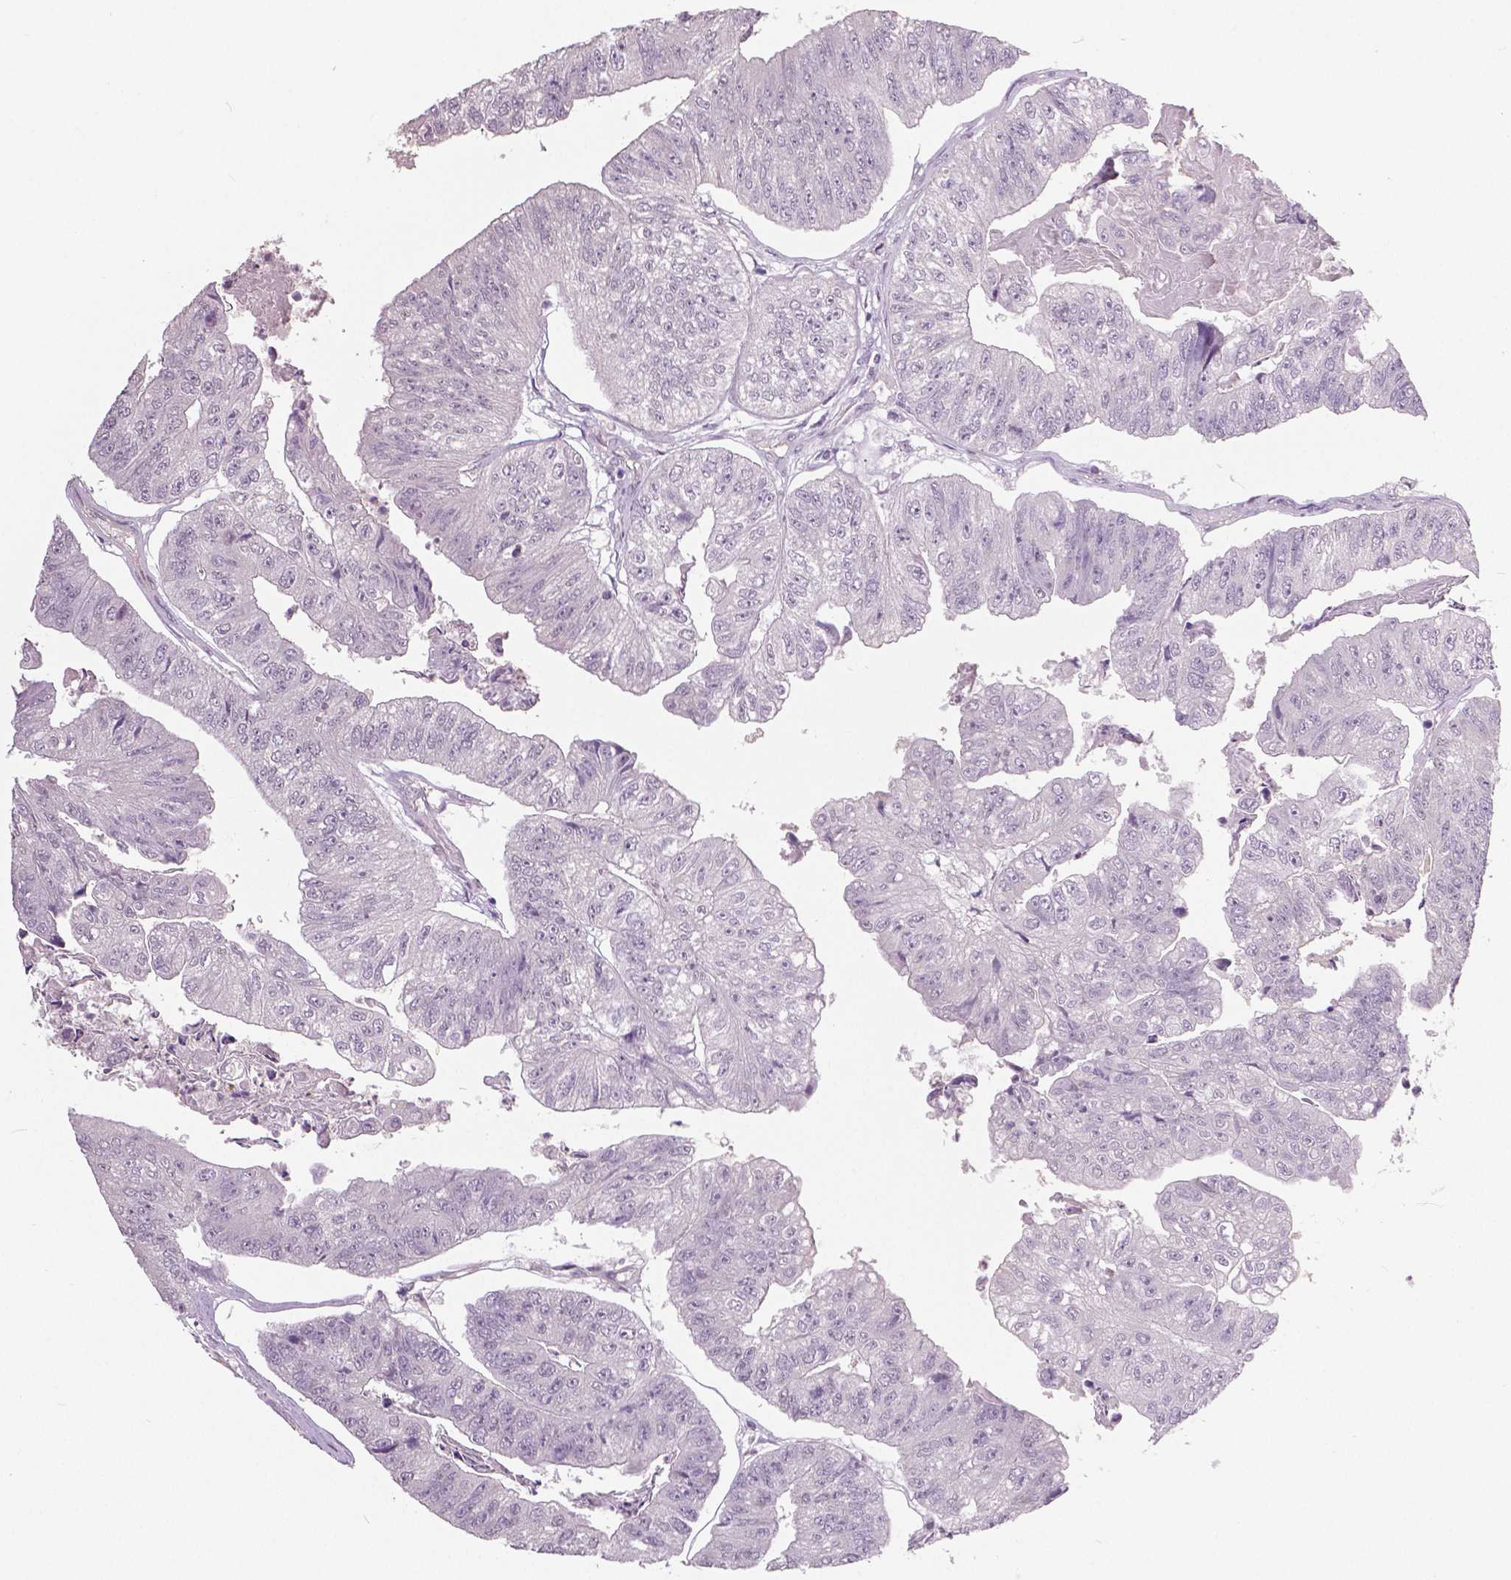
{"staining": {"intensity": "negative", "quantity": "none", "location": "none"}, "tissue": "colorectal cancer", "cell_type": "Tumor cells", "image_type": "cancer", "snomed": [{"axis": "morphology", "description": "Adenocarcinoma, NOS"}, {"axis": "topography", "description": "Colon"}], "caption": "Immunohistochemistry histopathology image of neoplastic tissue: human colorectal adenocarcinoma stained with DAB exhibits no significant protein expression in tumor cells.", "gene": "FOXA1", "patient": {"sex": "female", "age": 67}}